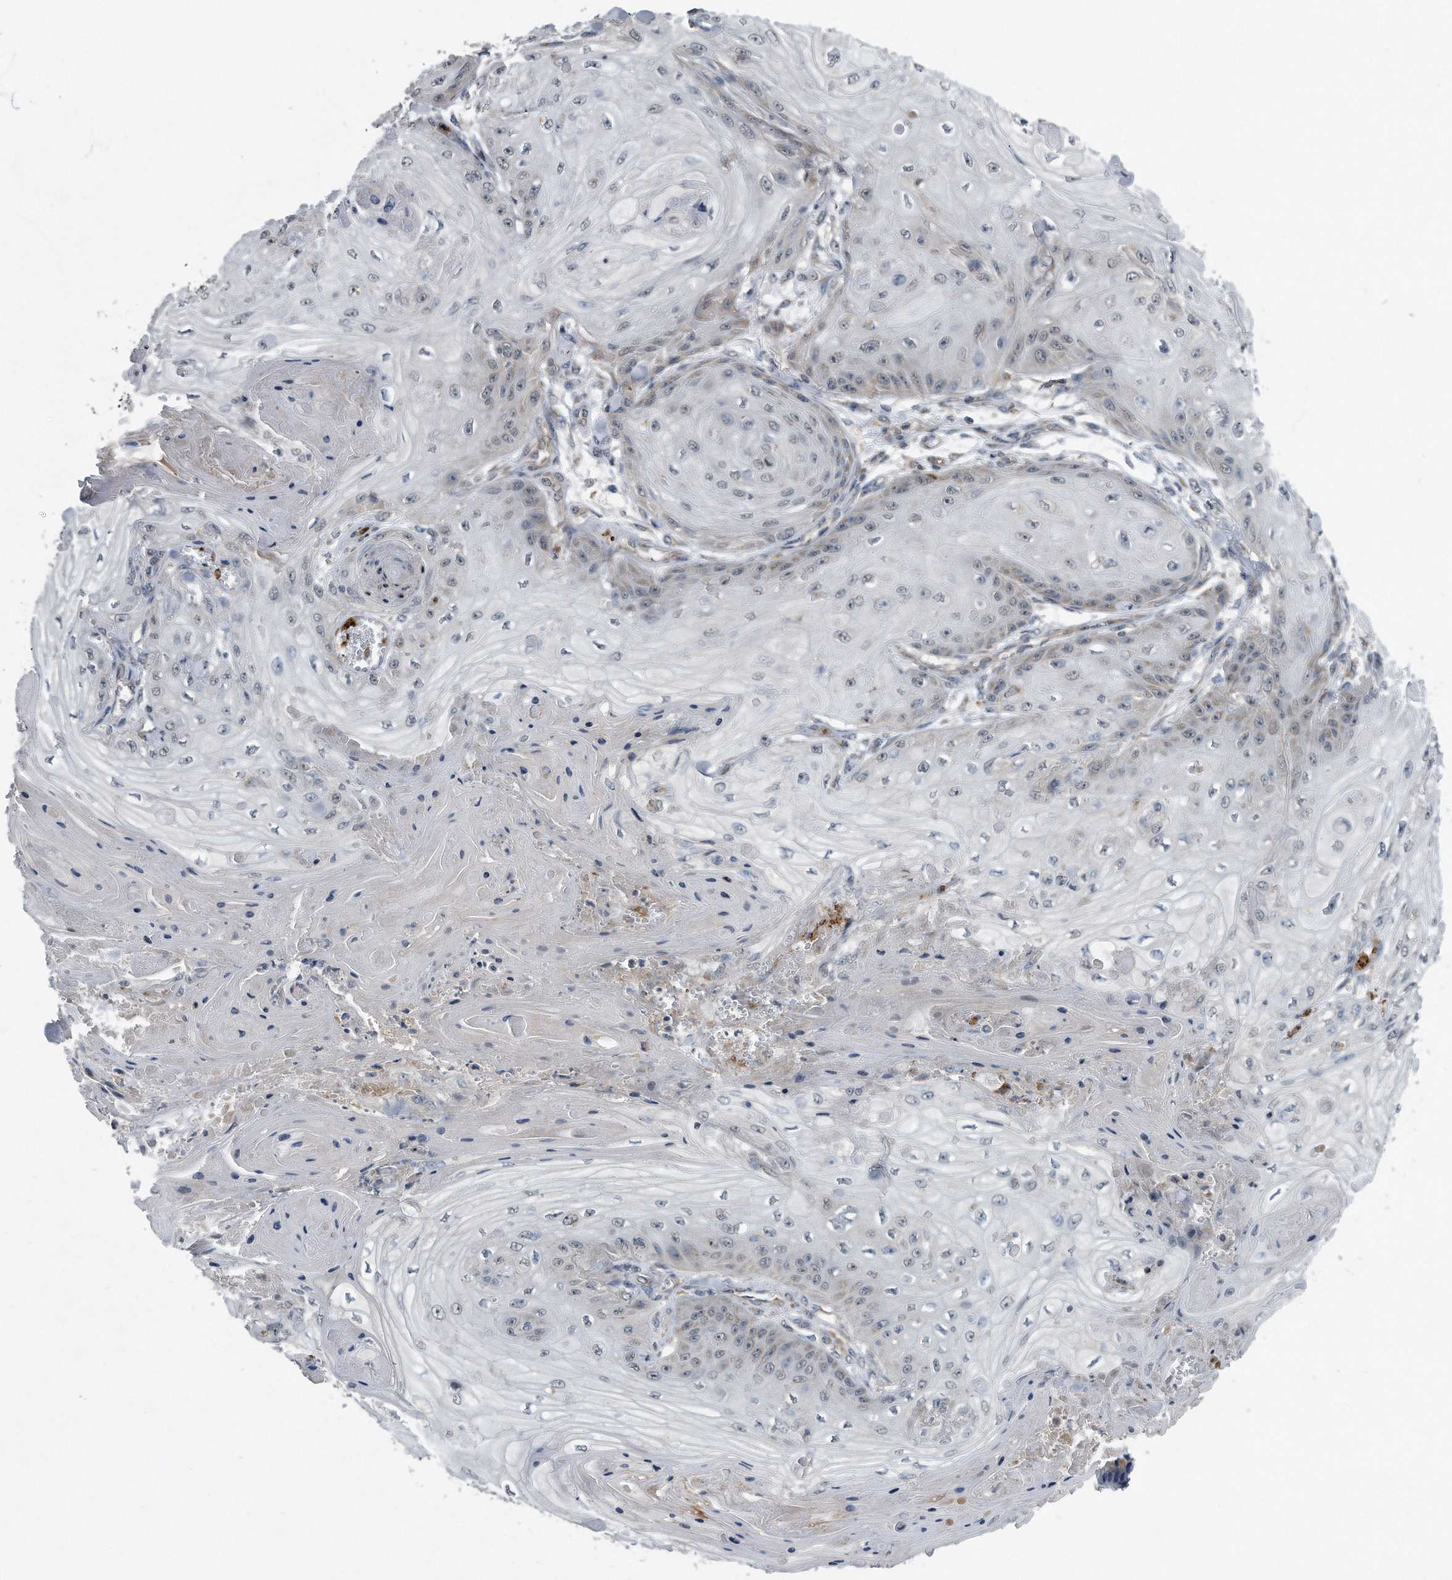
{"staining": {"intensity": "negative", "quantity": "none", "location": "none"}, "tissue": "skin cancer", "cell_type": "Tumor cells", "image_type": "cancer", "snomed": [{"axis": "morphology", "description": "Squamous cell carcinoma, NOS"}, {"axis": "topography", "description": "Skin"}], "caption": "Immunohistochemical staining of skin cancer (squamous cell carcinoma) reveals no significant expression in tumor cells.", "gene": "LYRM4", "patient": {"sex": "male", "age": 74}}